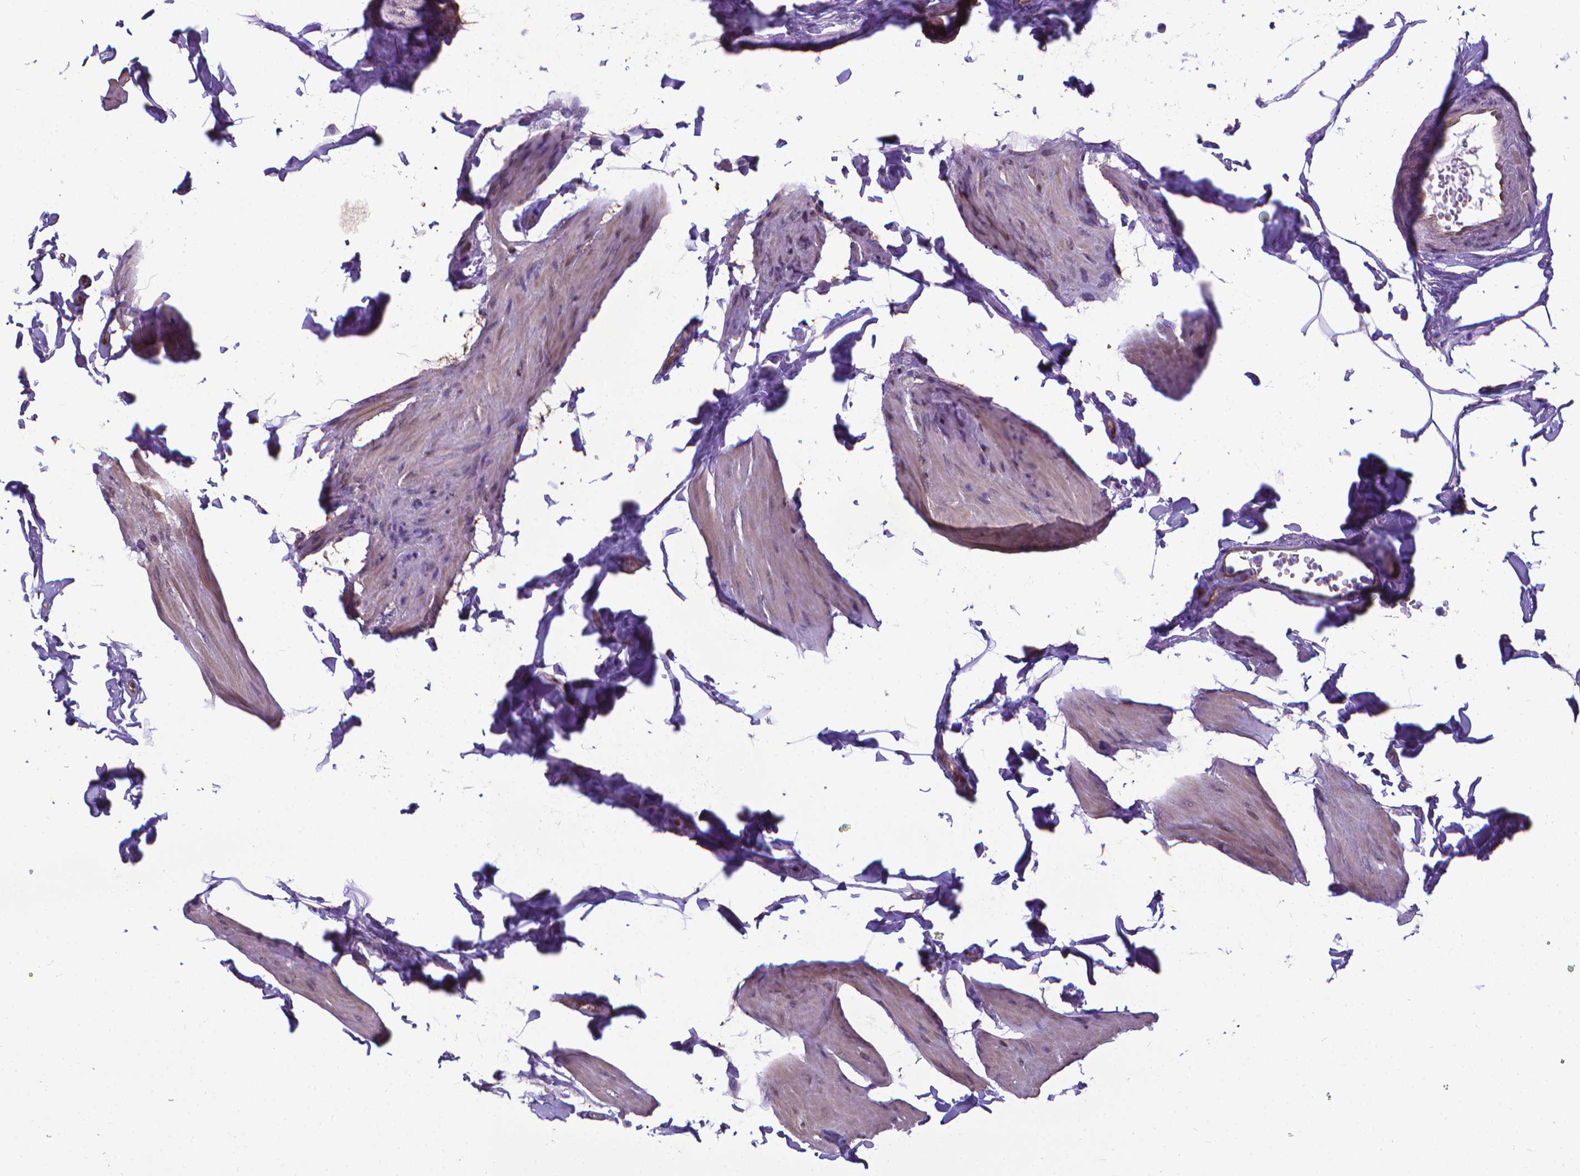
{"staining": {"intensity": "negative", "quantity": "none", "location": "none"}, "tissue": "smooth muscle", "cell_type": "Smooth muscle cells", "image_type": "normal", "snomed": [{"axis": "morphology", "description": "Normal tissue, NOS"}, {"axis": "topography", "description": "Adipose tissue"}, {"axis": "topography", "description": "Smooth muscle"}, {"axis": "topography", "description": "Peripheral nerve tissue"}], "caption": "IHC image of unremarkable human smooth muscle stained for a protein (brown), which exhibits no positivity in smooth muscle cells.", "gene": "CLIC4", "patient": {"sex": "male", "age": 83}}